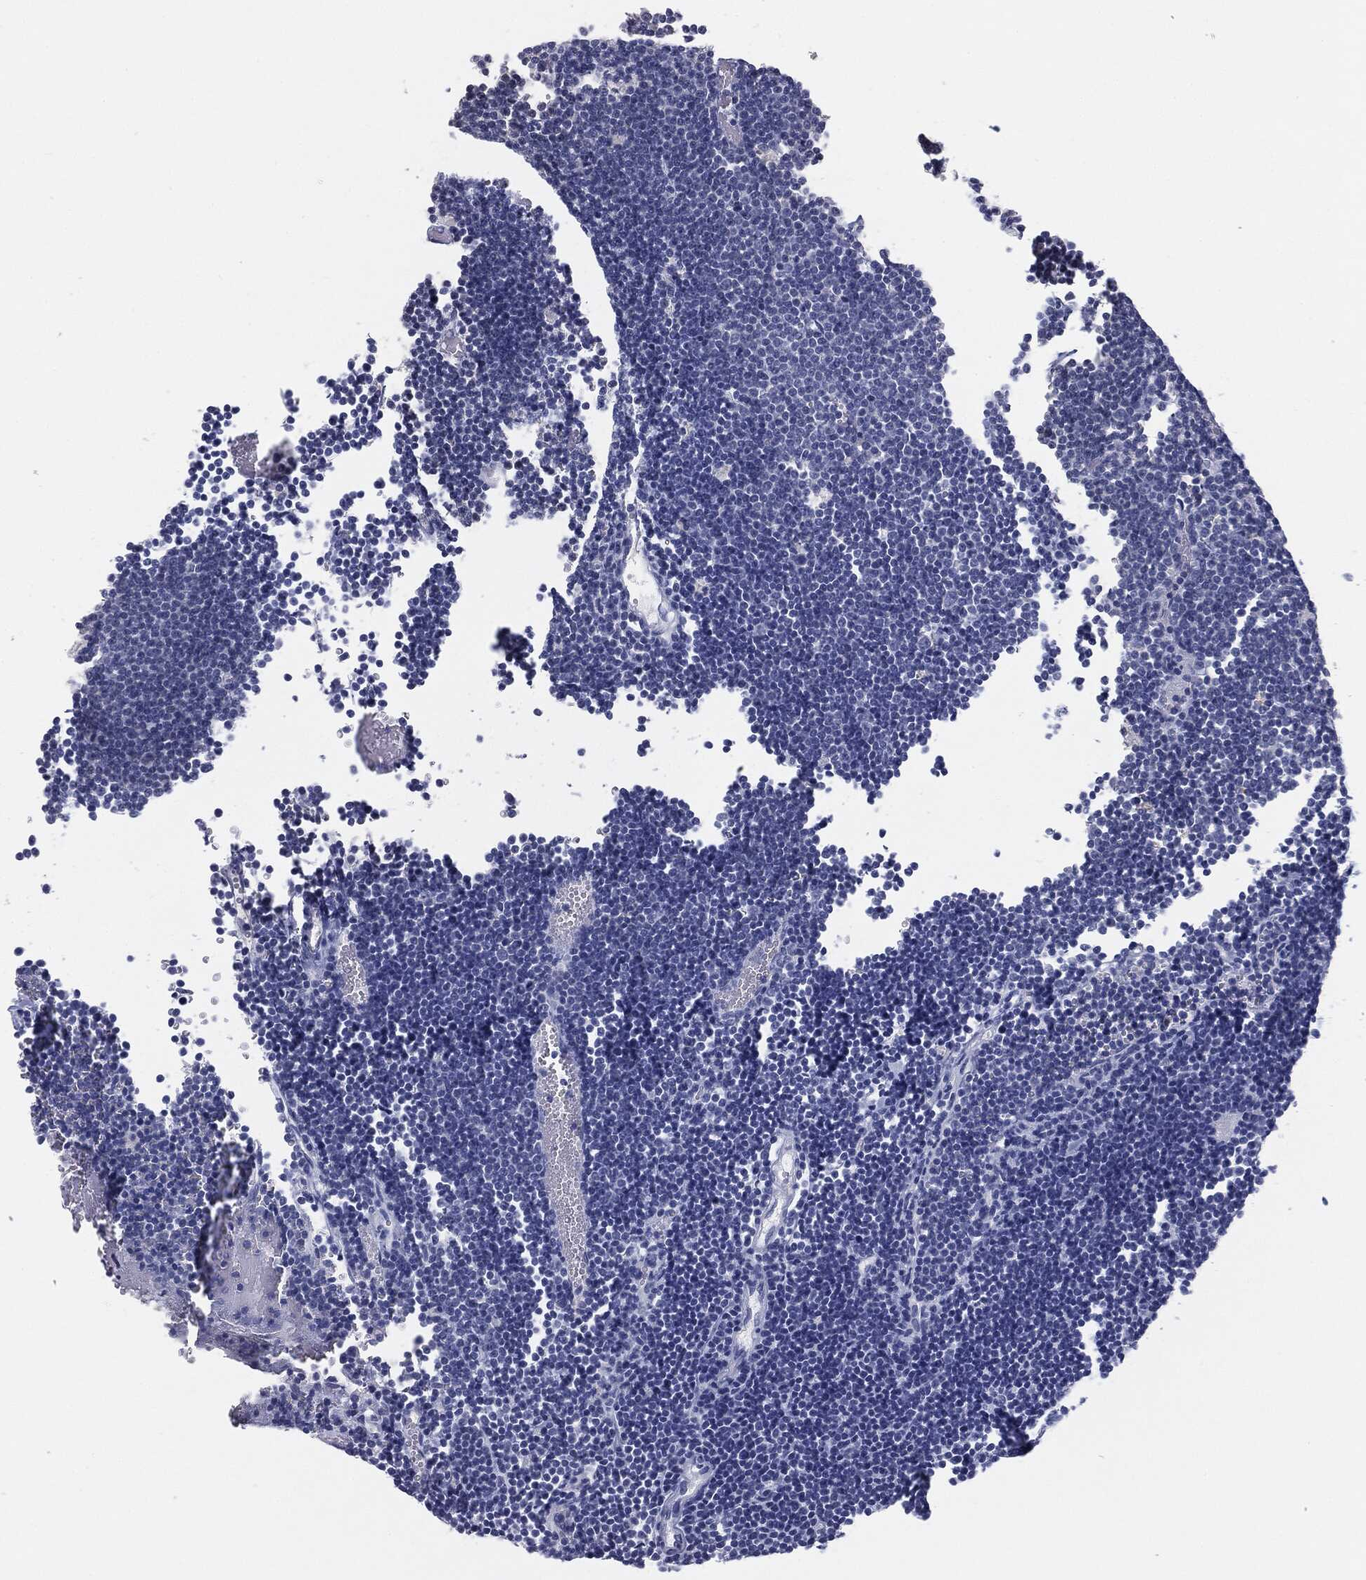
{"staining": {"intensity": "negative", "quantity": "none", "location": "none"}, "tissue": "lymphoma", "cell_type": "Tumor cells", "image_type": "cancer", "snomed": [{"axis": "morphology", "description": "Malignant lymphoma, non-Hodgkin's type, Low grade"}, {"axis": "topography", "description": "Brain"}], "caption": "High magnification brightfield microscopy of lymphoma stained with DAB (3,3'-diaminobenzidine) (brown) and counterstained with hematoxylin (blue): tumor cells show no significant expression.", "gene": "MUC1", "patient": {"sex": "female", "age": 66}}